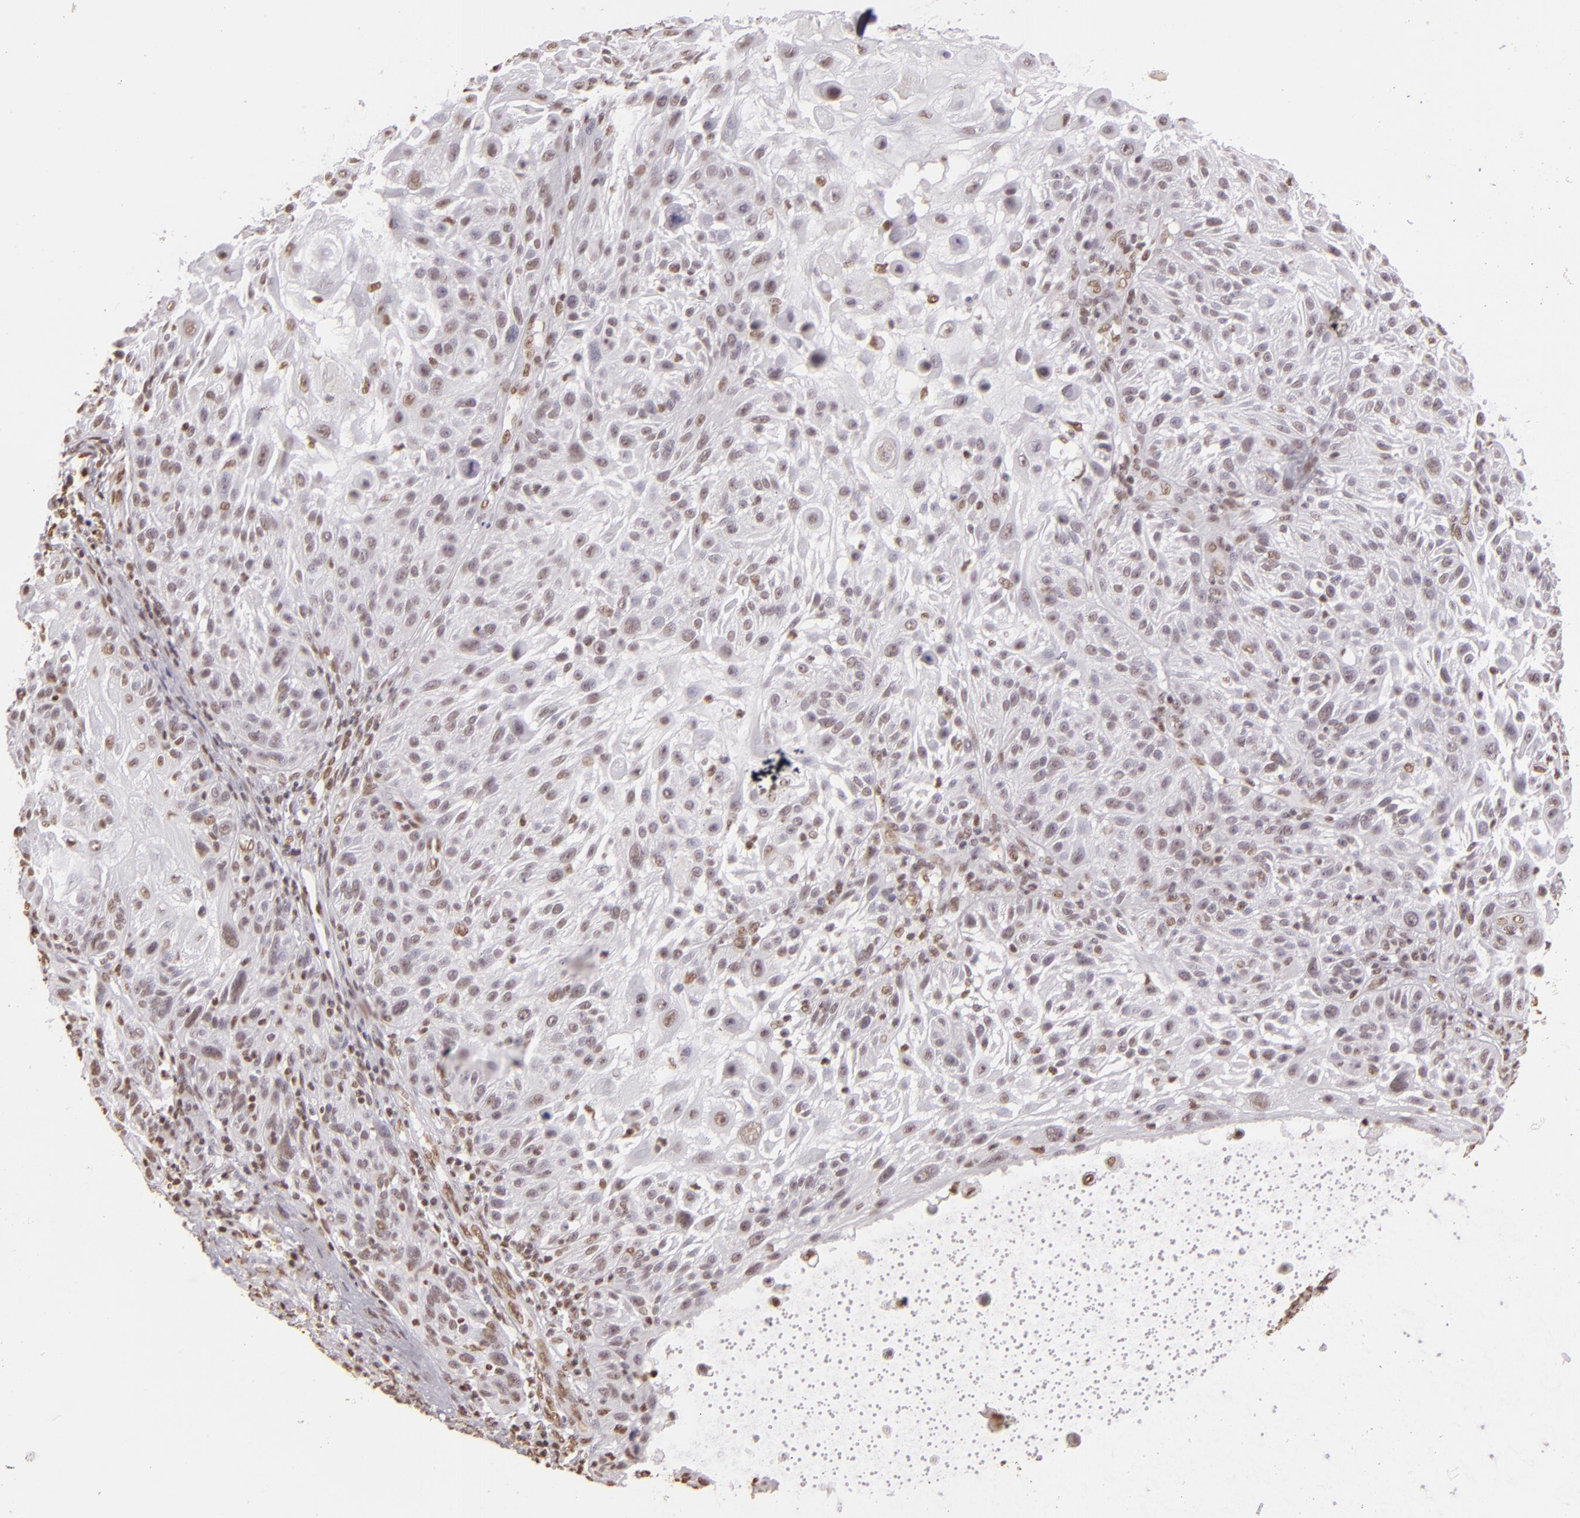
{"staining": {"intensity": "weak", "quantity": "25%-75%", "location": "nuclear"}, "tissue": "skin cancer", "cell_type": "Tumor cells", "image_type": "cancer", "snomed": [{"axis": "morphology", "description": "Squamous cell carcinoma, NOS"}, {"axis": "topography", "description": "Skin"}], "caption": "DAB immunohistochemical staining of human skin cancer demonstrates weak nuclear protein expression in about 25%-75% of tumor cells.", "gene": "PAPOLA", "patient": {"sex": "female", "age": 89}}